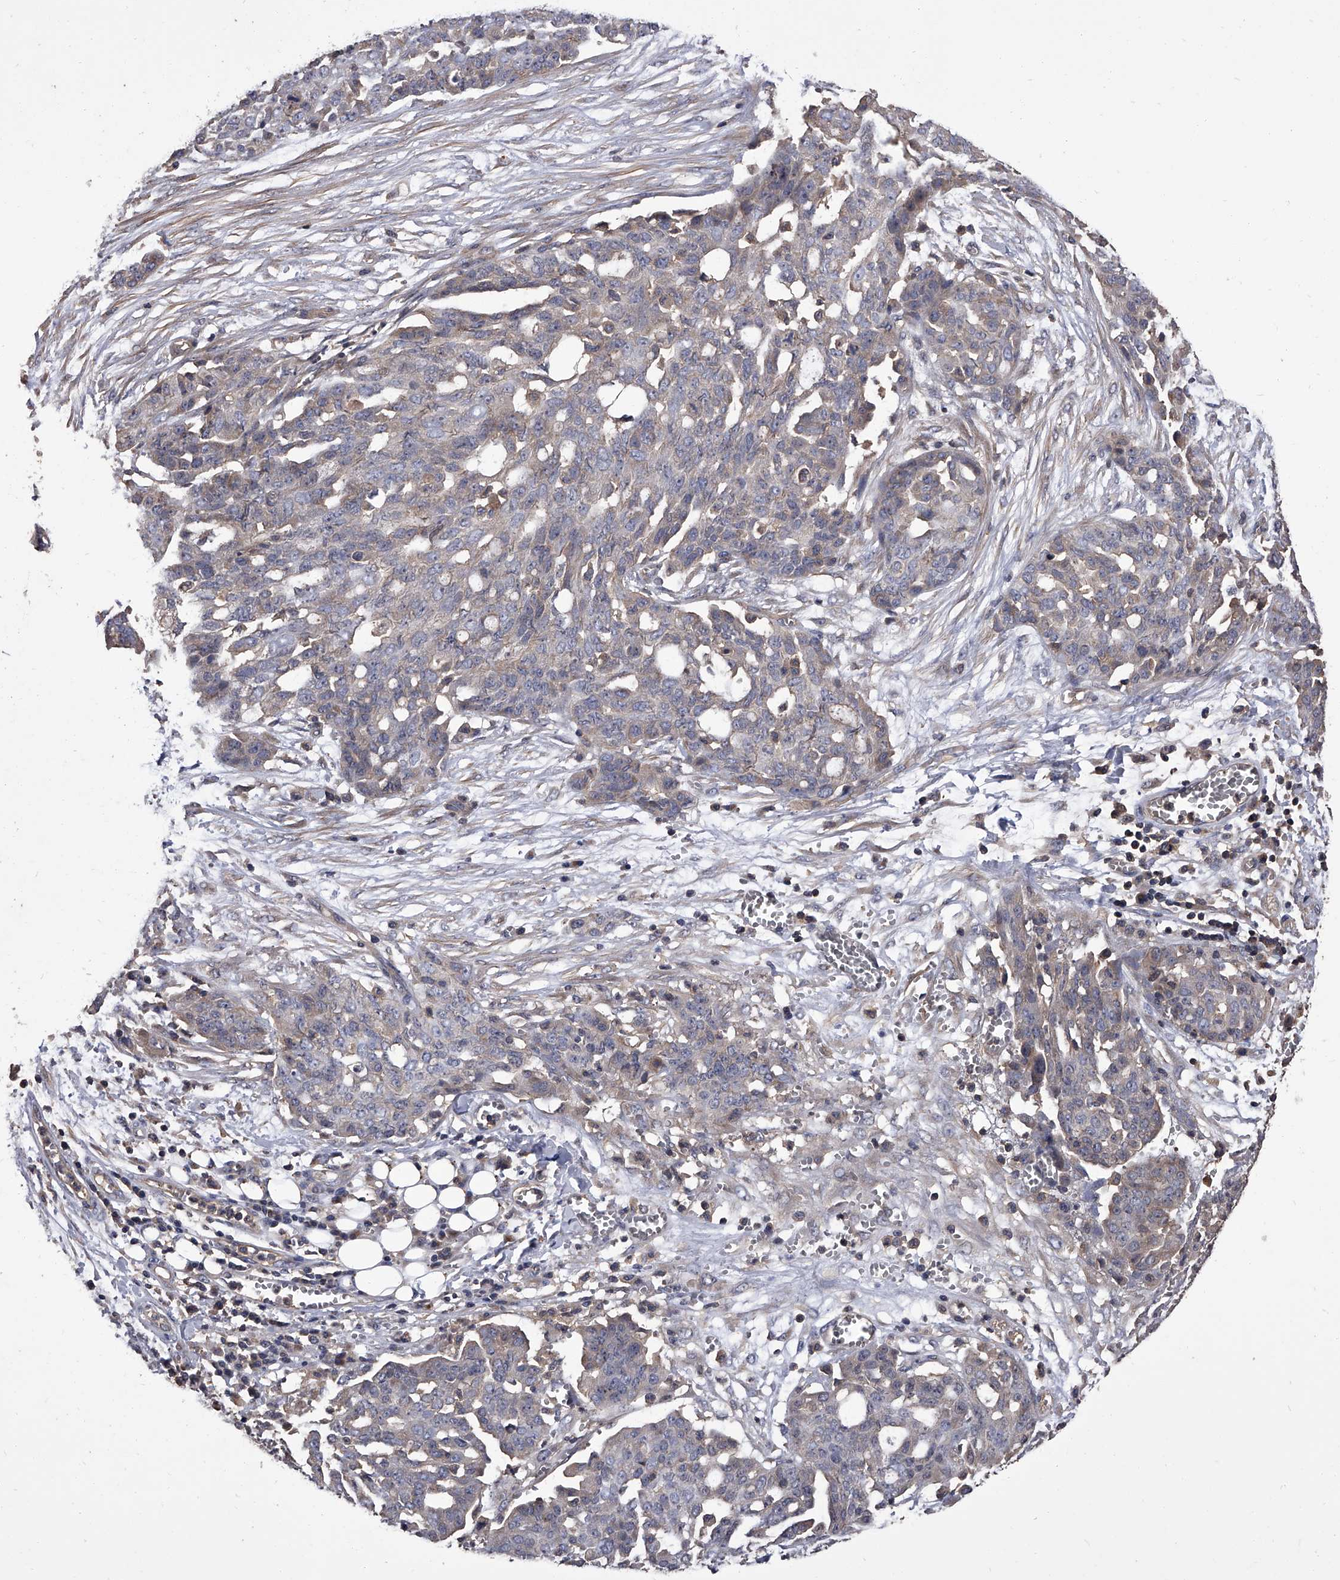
{"staining": {"intensity": "weak", "quantity": "<25%", "location": "cytoplasmic/membranous"}, "tissue": "ovarian cancer", "cell_type": "Tumor cells", "image_type": "cancer", "snomed": [{"axis": "morphology", "description": "Cystadenocarcinoma, serous, NOS"}, {"axis": "topography", "description": "Soft tissue"}, {"axis": "topography", "description": "Ovary"}], "caption": "High magnification brightfield microscopy of ovarian cancer (serous cystadenocarcinoma) stained with DAB (brown) and counterstained with hematoxylin (blue): tumor cells show no significant positivity.", "gene": "STK36", "patient": {"sex": "female", "age": 57}}